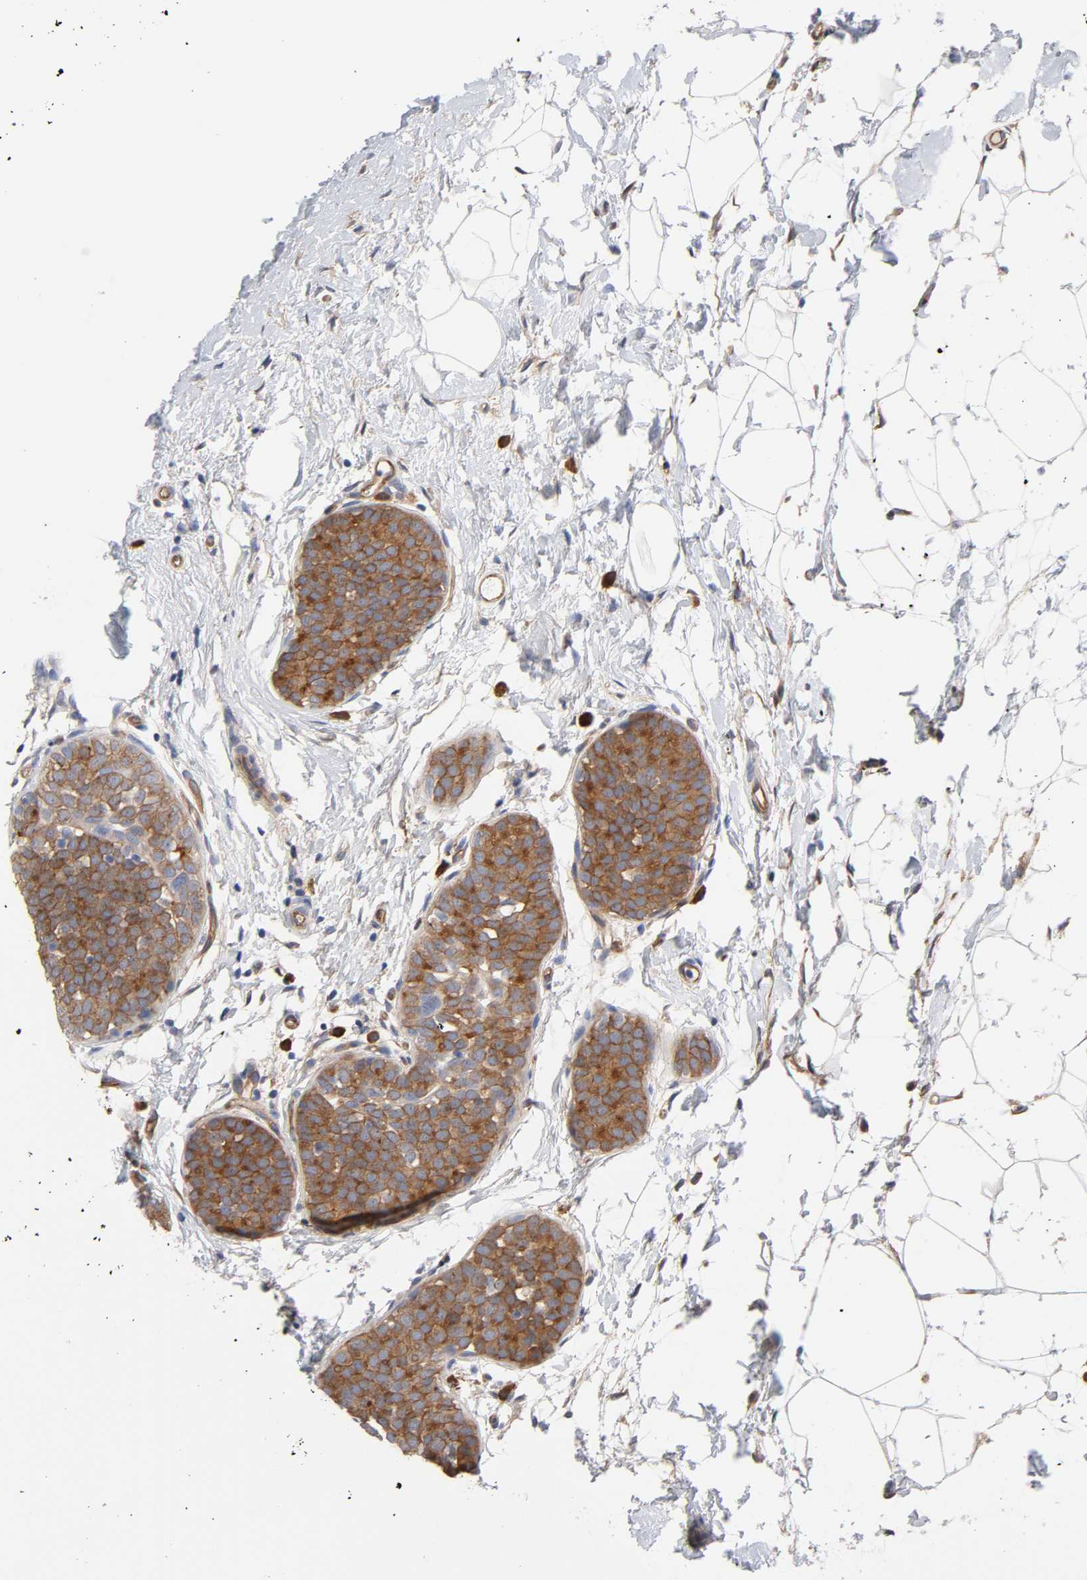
{"staining": {"intensity": "strong", "quantity": ">75%", "location": "cytoplasmic/membranous"}, "tissue": "breast cancer", "cell_type": "Tumor cells", "image_type": "cancer", "snomed": [{"axis": "morphology", "description": "Lobular carcinoma, in situ"}, {"axis": "morphology", "description": "Lobular carcinoma"}, {"axis": "topography", "description": "Breast"}], "caption": "Breast lobular carcinoma in situ tissue reveals strong cytoplasmic/membranous staining in approximately >75% of tumor cells, visualized by immunohistochemistry. The protein of interest is shown in brown color, while the nuclei are stained blue.", "gene": "RAB13", "patient": {"sex": "female", "age": 41}}